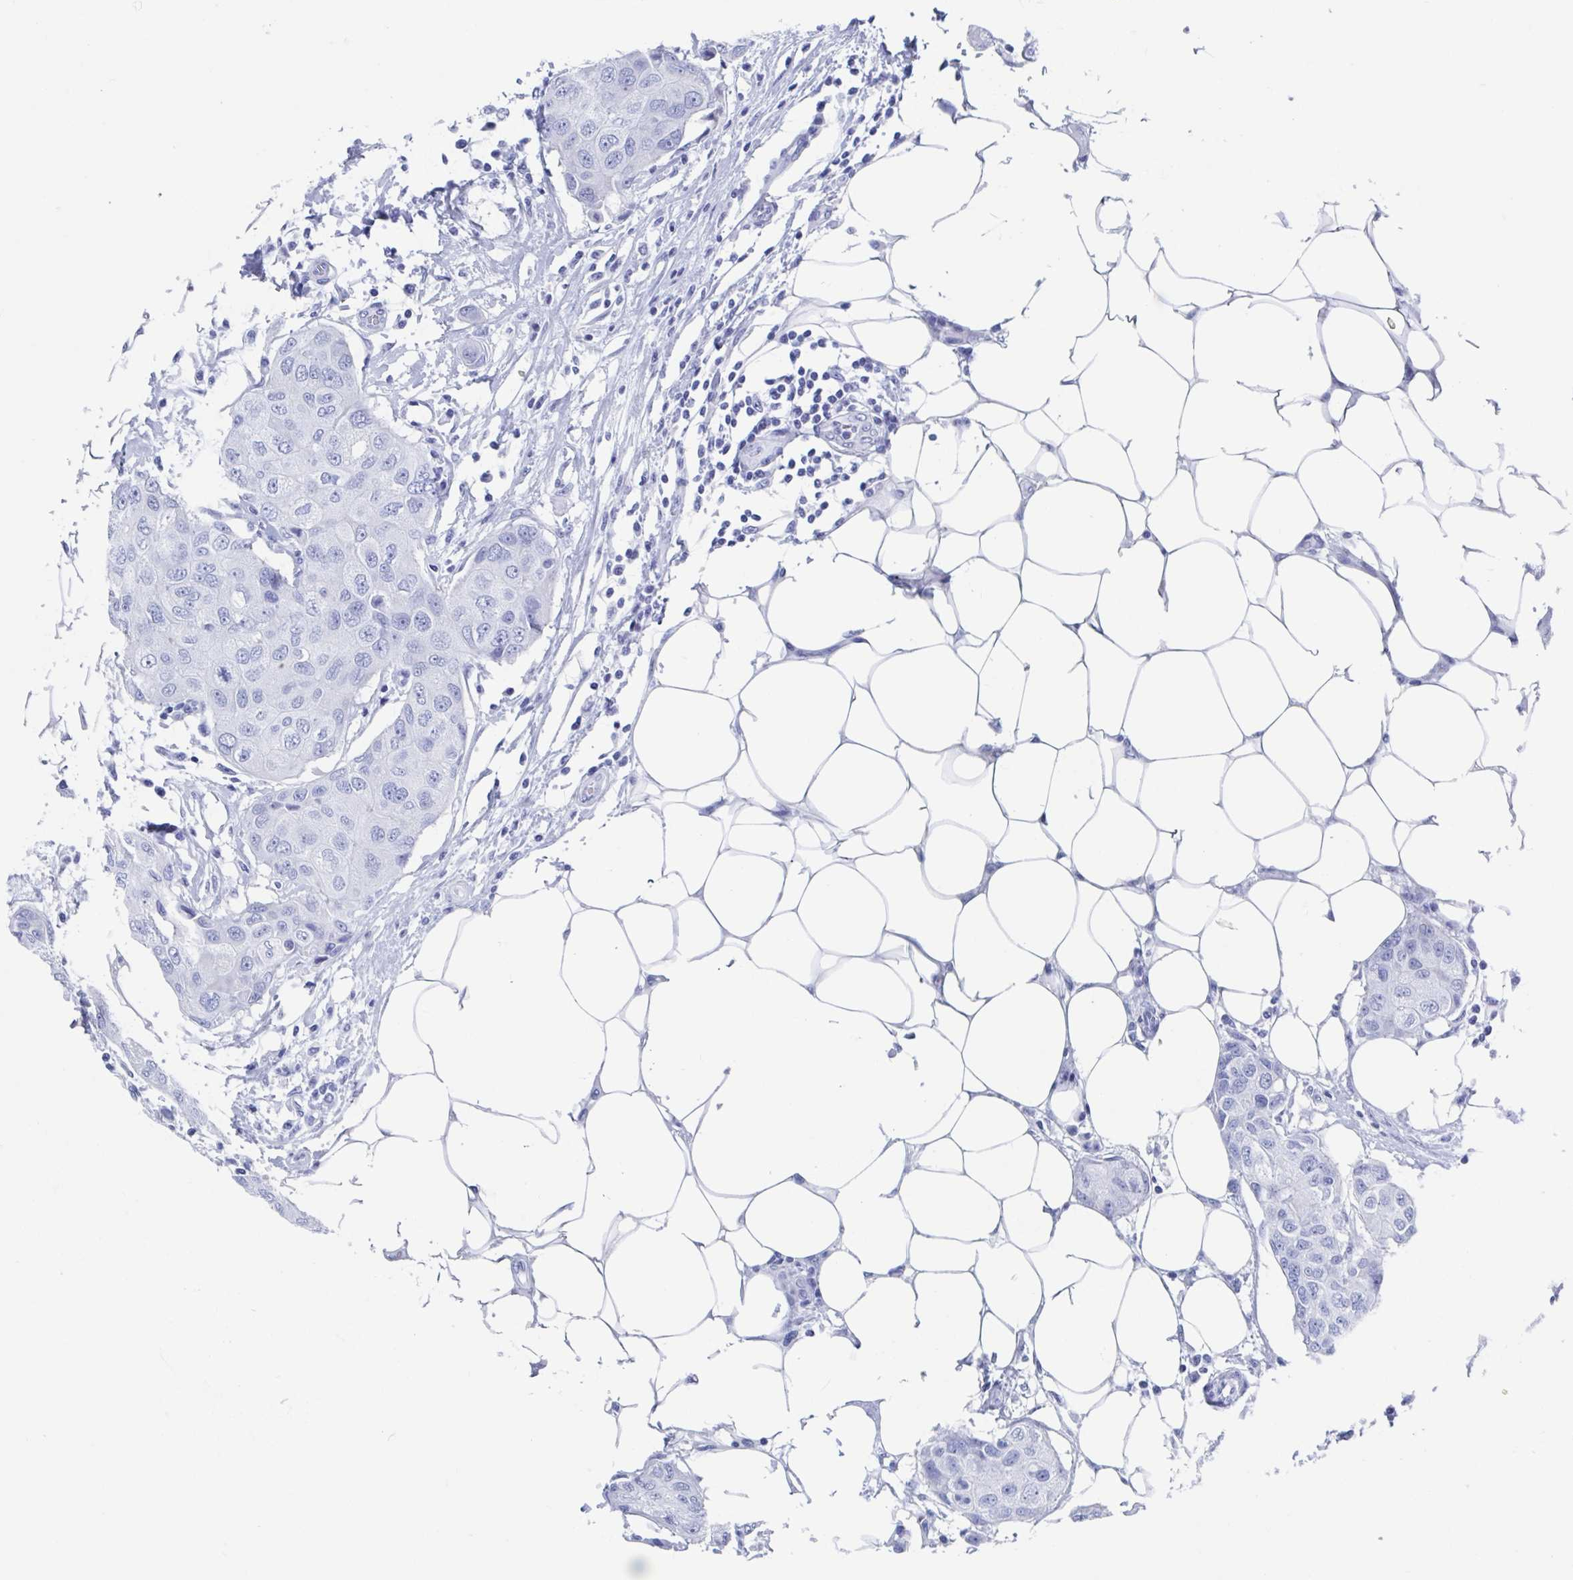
{"staining": {"intensity": "negative", "quantity": "none", "location": "none"}, "tissue": "breast cancer", "cell_type": "Tumor cells", "image_type": "cancer", "snomed": [{"axis": "morphology", "description": "Duct carcinoma"}, {"axis": "topography", "description": "Breast"}, {"axis": "topography", "description": "Lymph node"}], "caption": "This is an IHC photomicrograph of breast invasive ductal carcinoma. There is no expression in tumor cells.", "gene": "C10orf53", "patient": {"sex": "female", "age": 80}}